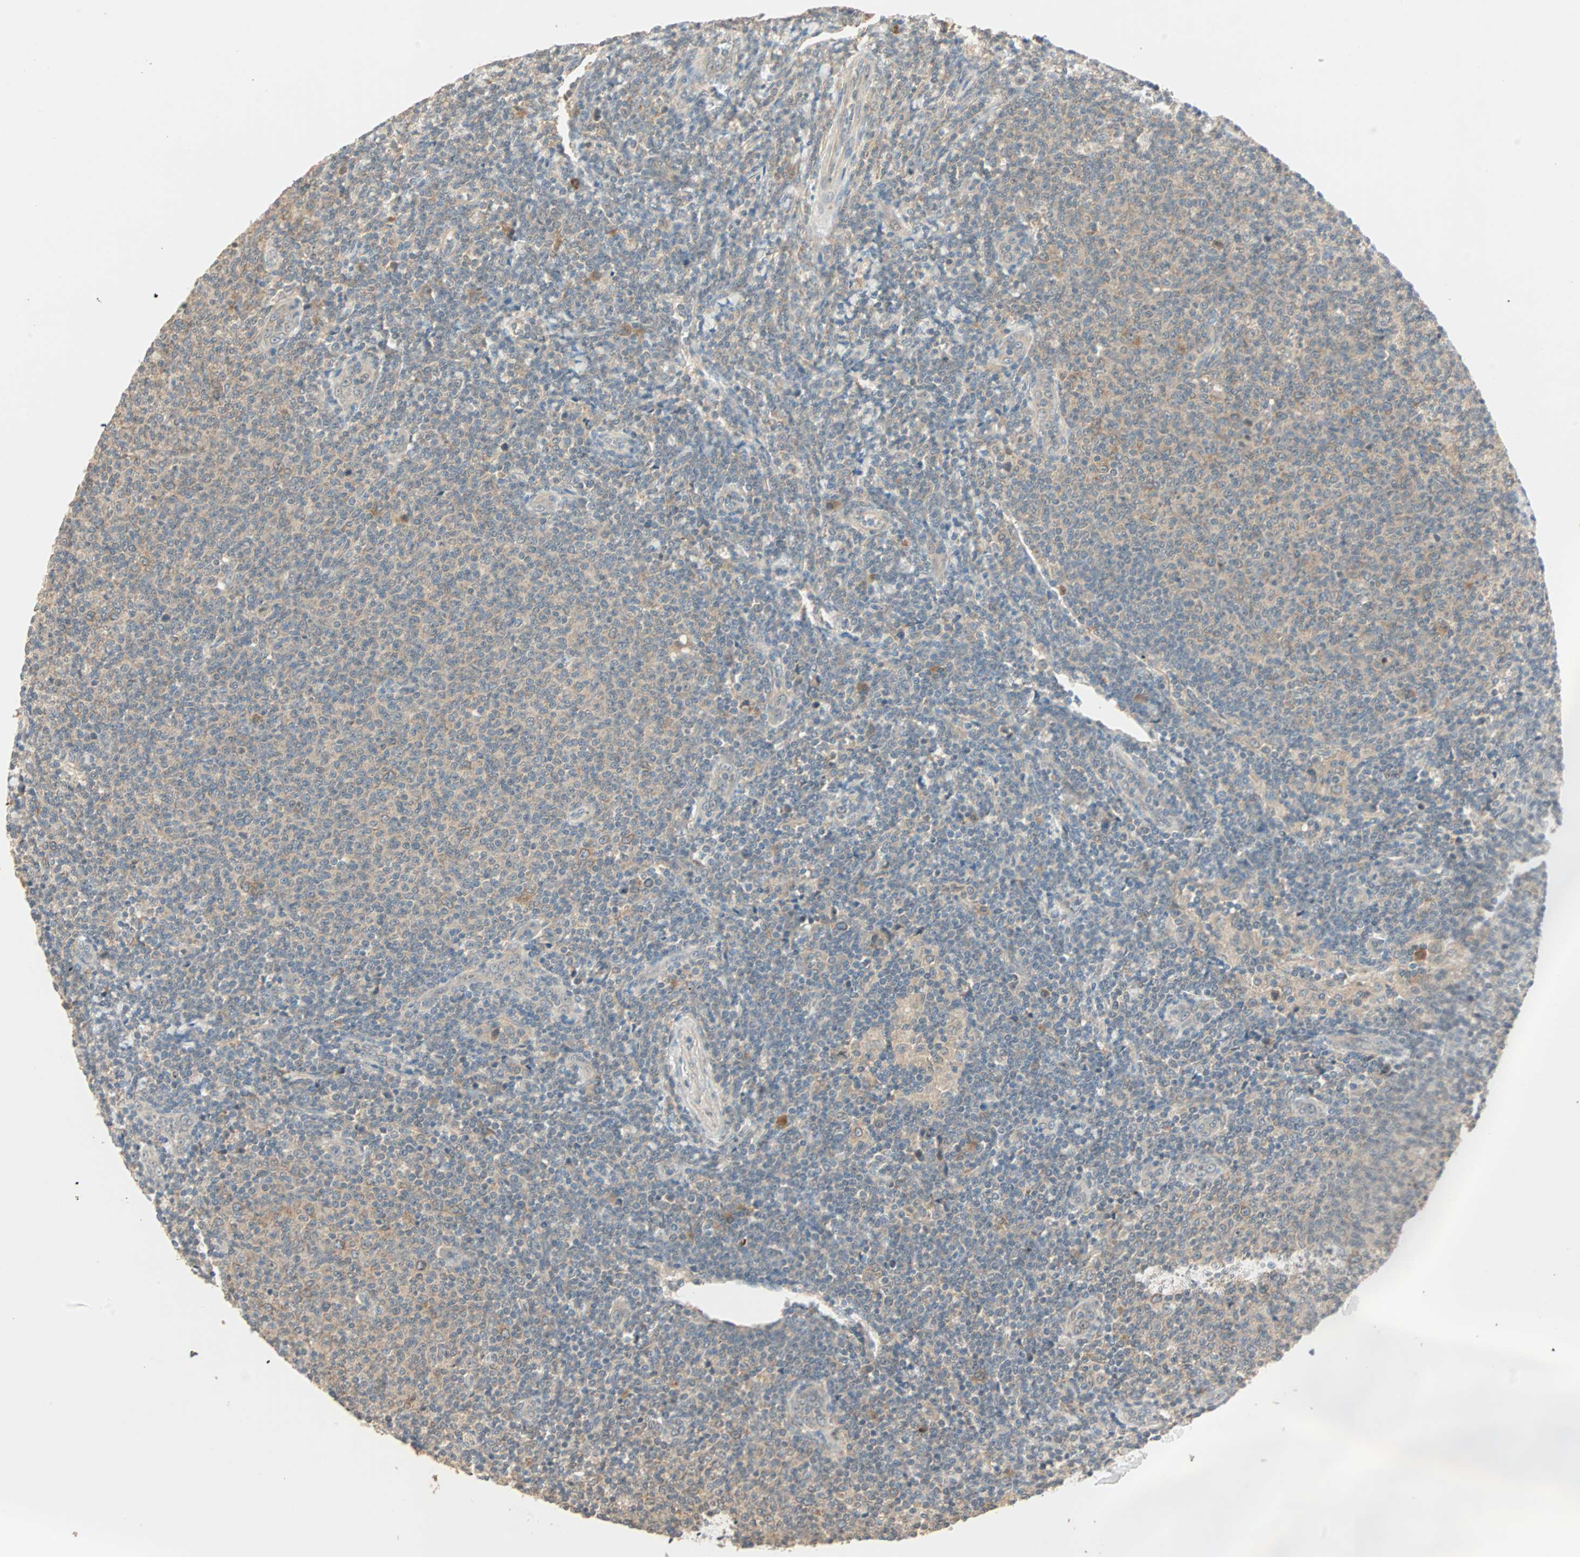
{"staining": {"intensity": "weak", "quantity": "25%-75%", "location": "cytoplasmic/membranous"}, "tissue": "lymphoma", "cell_type": "Tumor cells", "image_type": "cancer", "snomed": [{"axis": "morphology", "description": "Malignant lymphoma, non-Hodgkin's type, Low grade"}, {"axis": "topography", "description": "Lymph node"}], "caption": "High-magnification brightfield microscopy of low-grade malignant lymphoma, non-Hodgkin's type stained with DAB (brown) and counterstained with hematoxylin (blue). tumor cells exhibit weak cytoplasmic/membranous expression is seen in about25%-75% of cells.", "gene": "TTF2", "patient": {"sex": "male", "age": 66}}